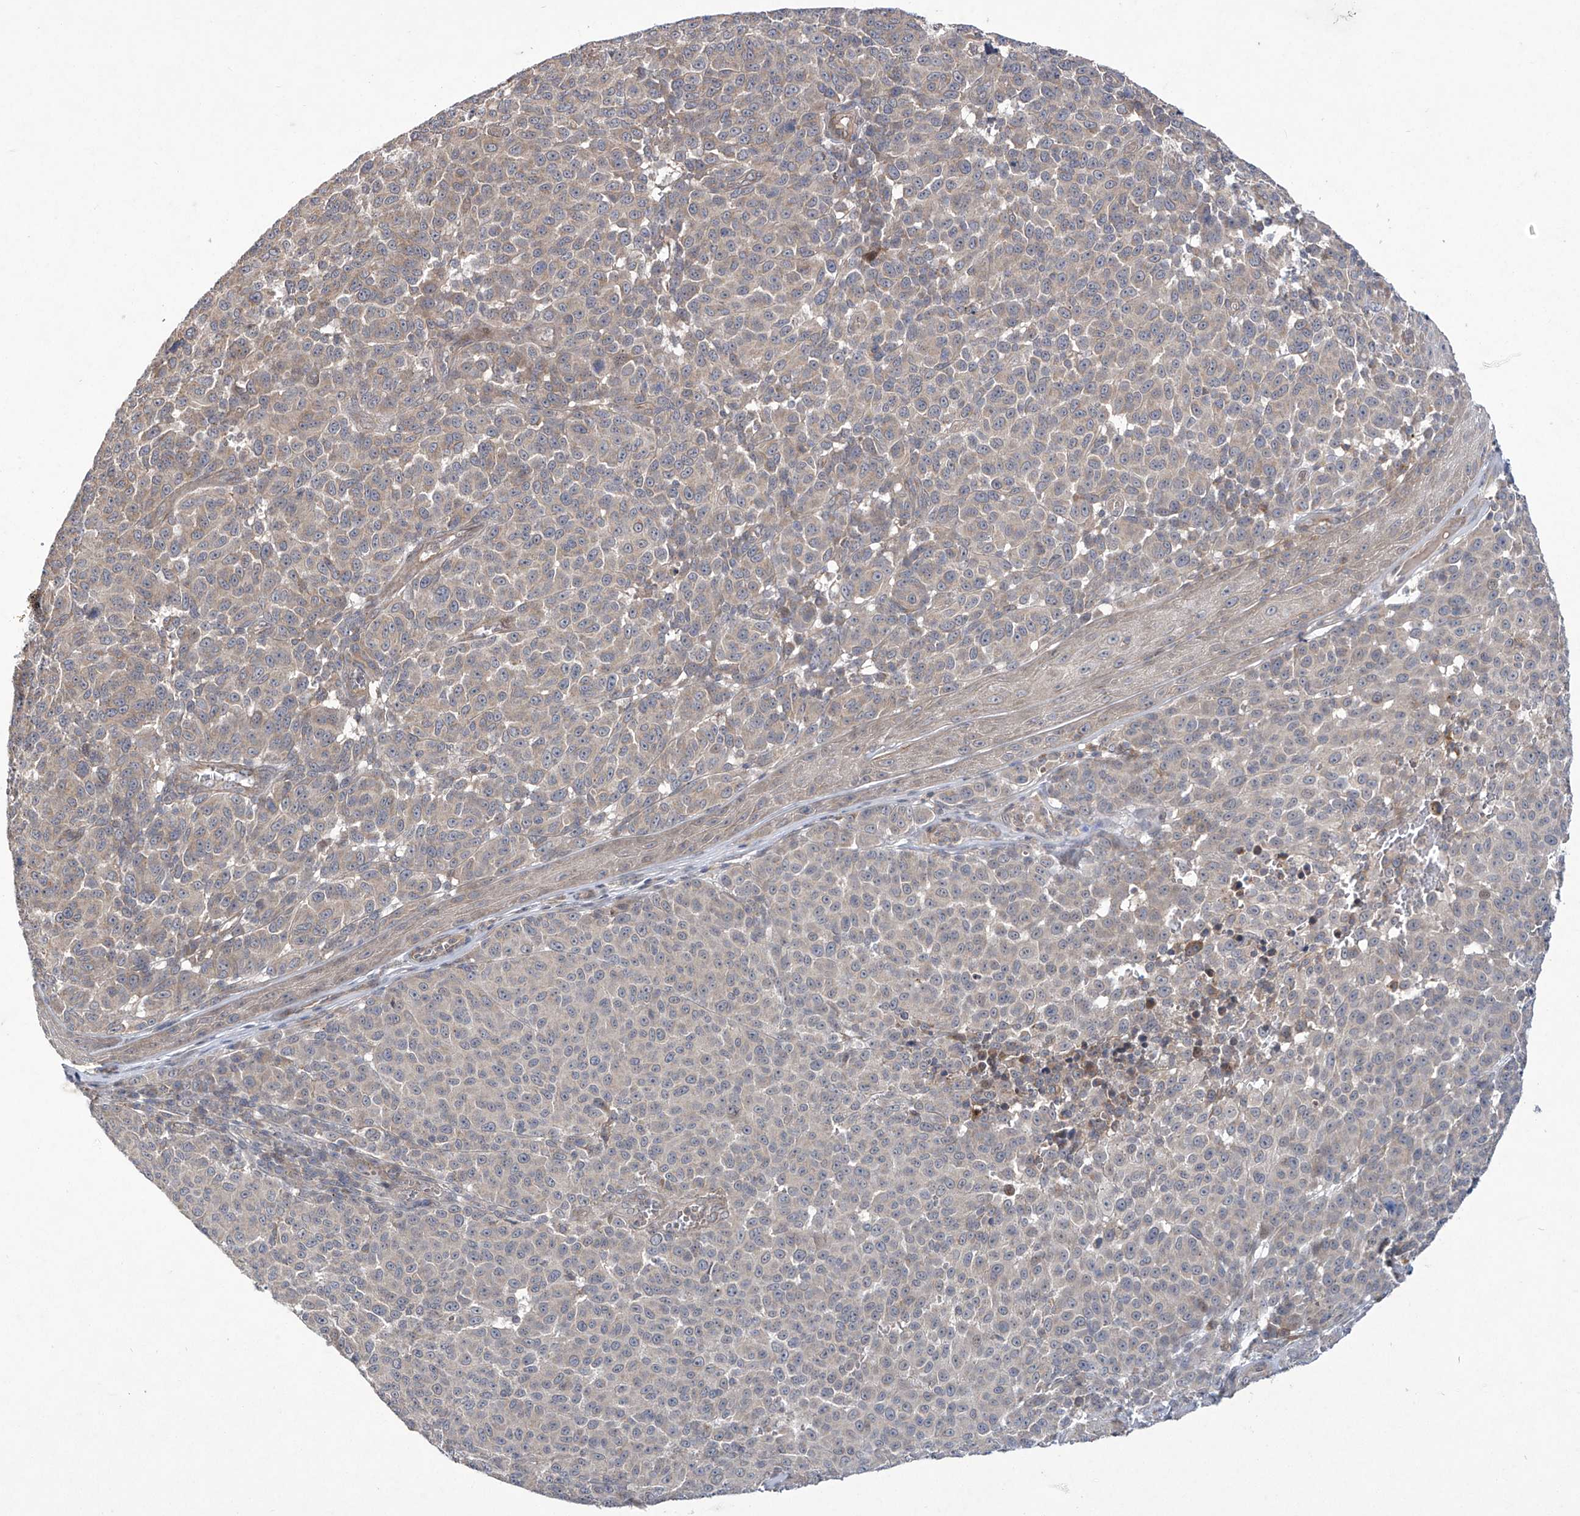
{"staining": {"intensity": "negative", "quantity": "none", "location": "none"}, "tissue": "melanoma", "cell_type": "Tumor cells", "image_type": "cancer", "snomed": [{"axis": "morphology", "description": "Malignant melanoma, NOS"}, {"axis": "topography", "description": "Skin"}], "caption": "Tumor cells are negative for brown protein staining in melanoma.", "gene": "TRIM60", "patient": {"sex": "male", "age": 49}}